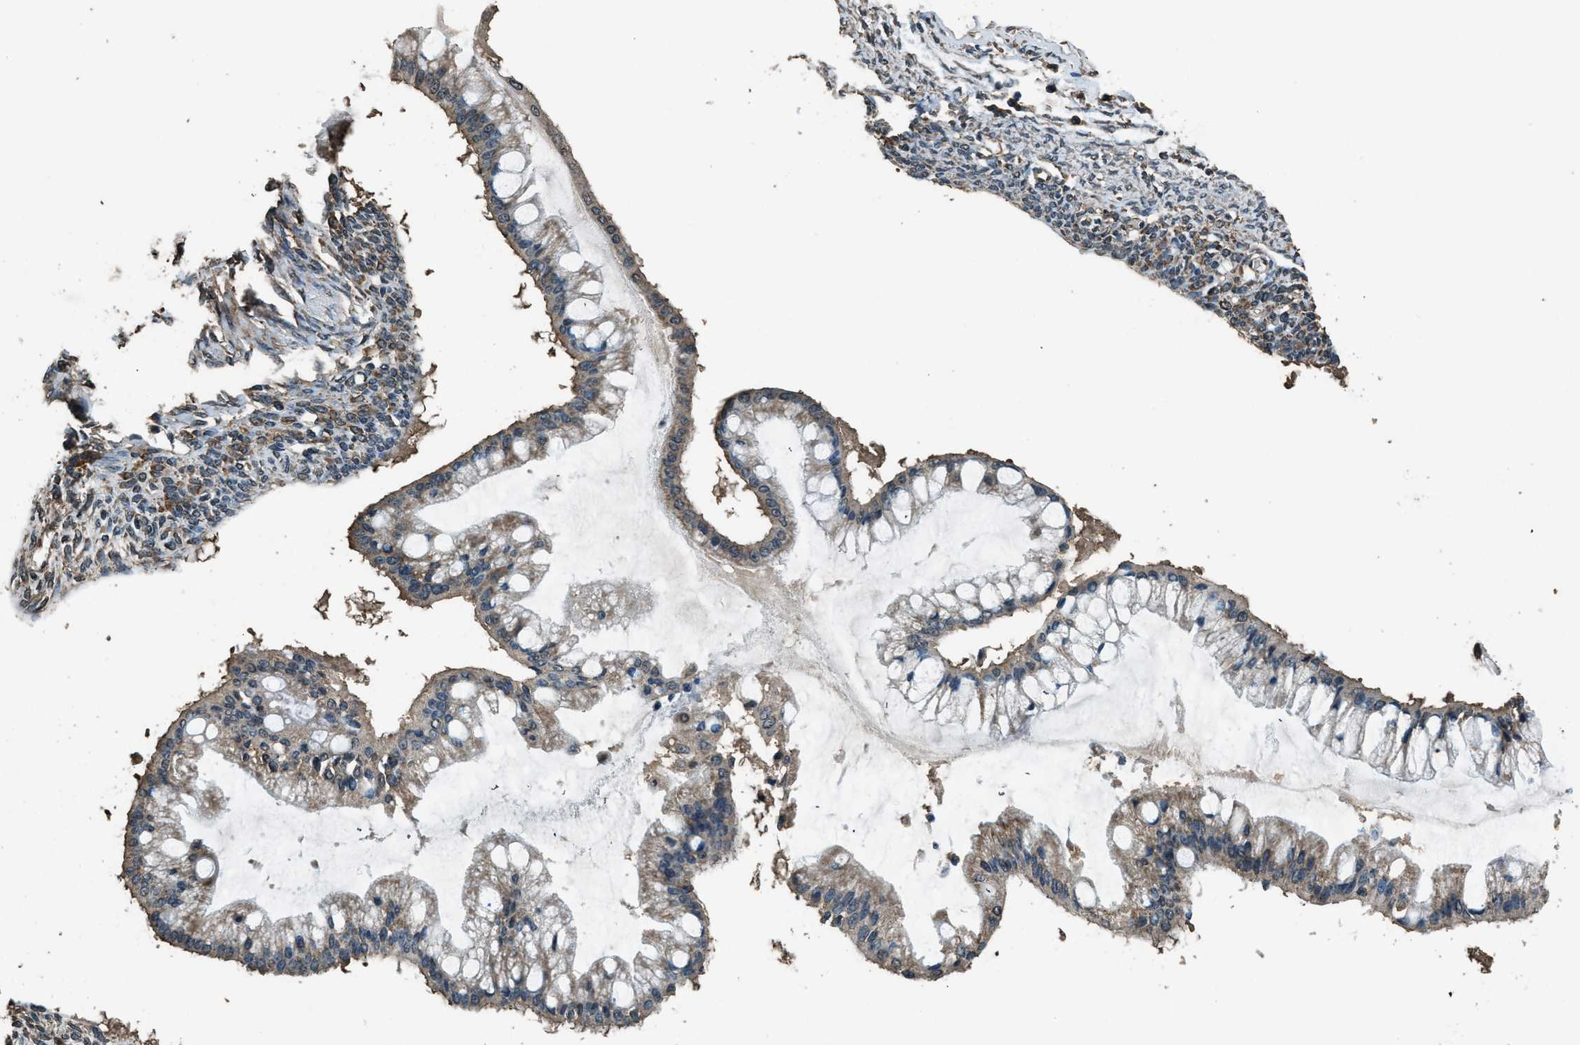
{"staining": {"intensity": "weak", "quantity": ">75%", "location": "cytoplasmic/membranous"}, "tissue": "ovarian cancer", "cell_type": "Tumor cells", "image_type": "cancer", "snomed": [{"axis": "morphology", "description": "Cystadenocarcinoma, mucinous, NOS"}, {"axis": "topography", "description": "Ovary"}], "caption": "An immunohistochemistry (IHC) histopathology image of neoplastic tissue is shown. Protein staining in brown labels weak cytoplasmic/membranous positivity in ovarian mucinous cystadenocarcinoma within tumor cells.", "gene": "SALL3", "patient": {"sex": "female", "age": 73}}